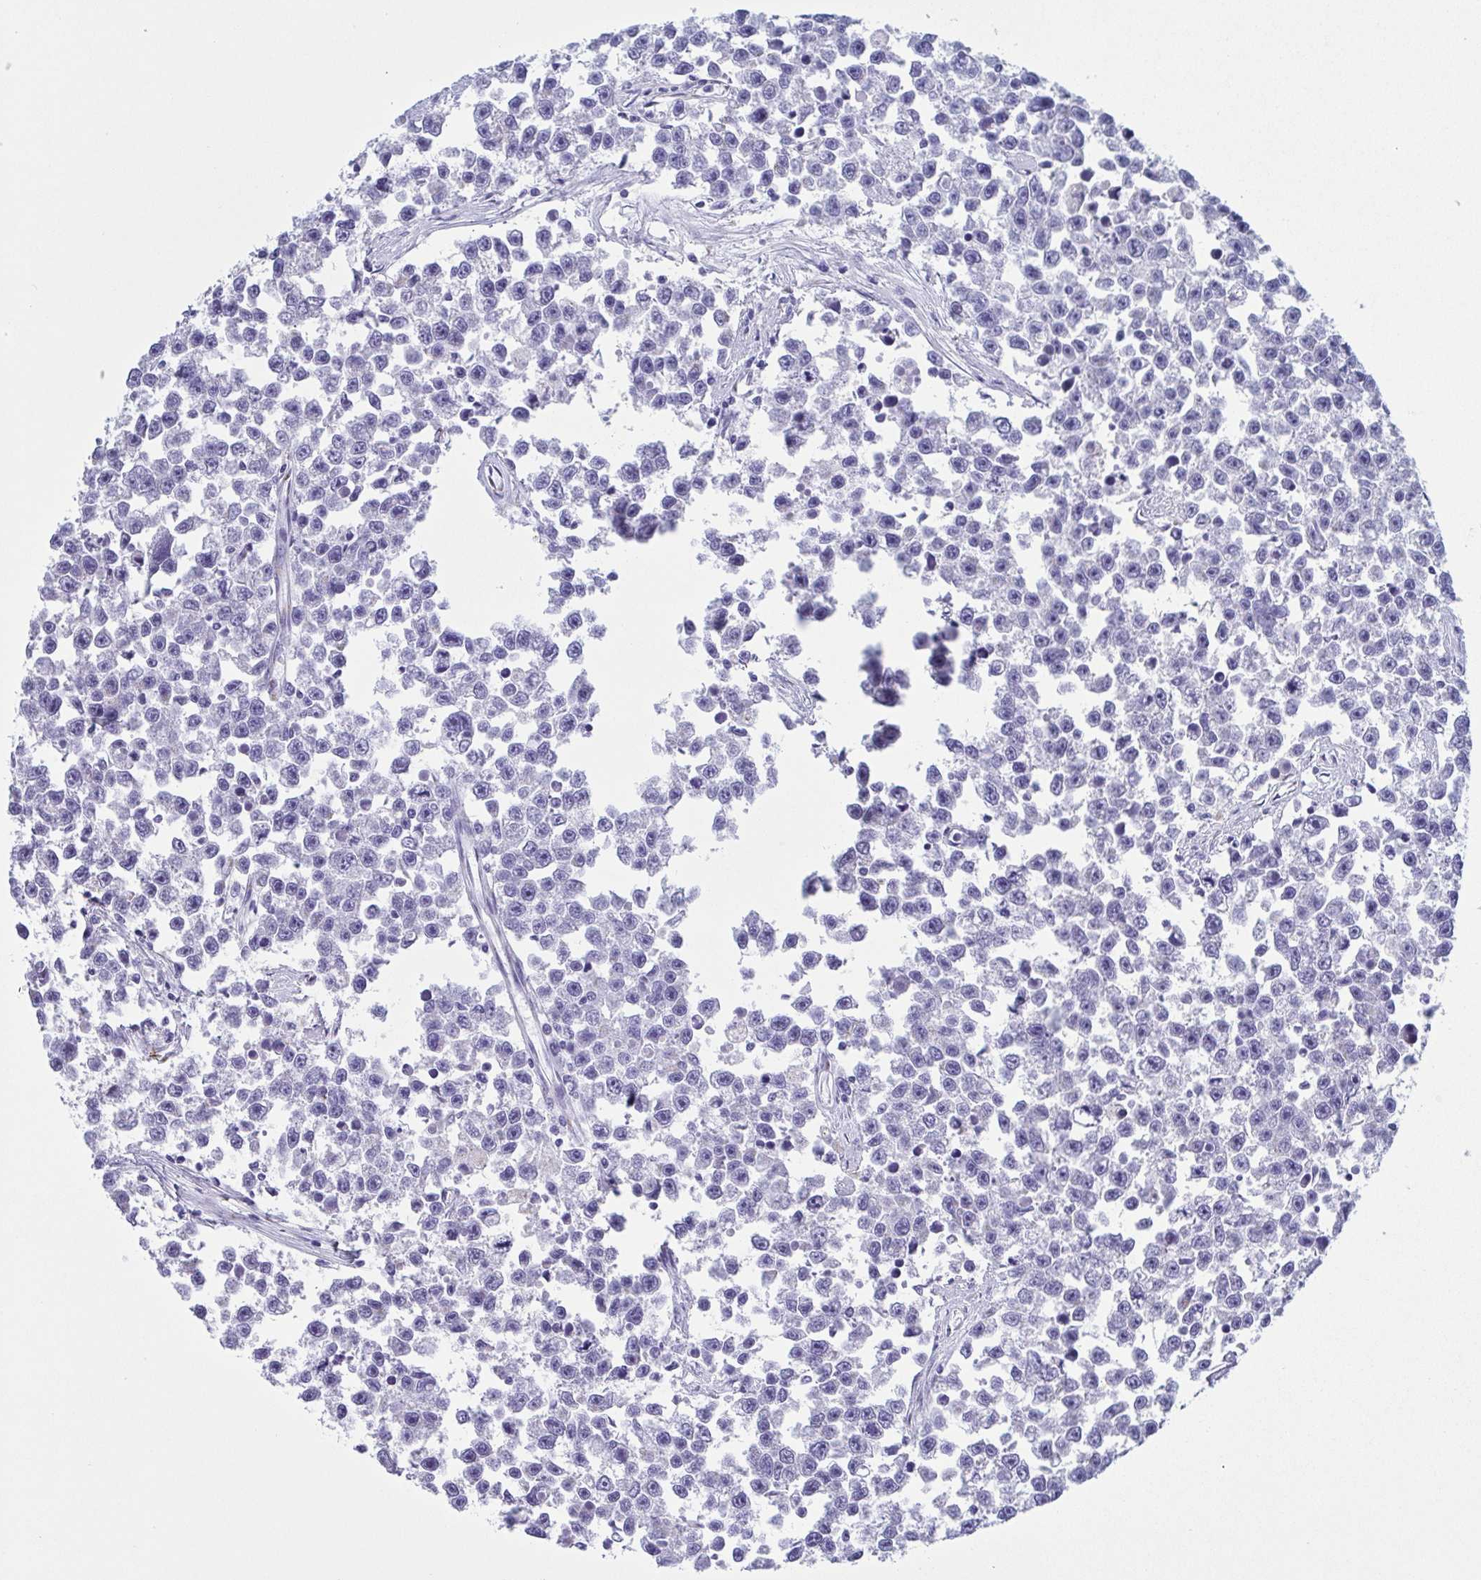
{"staining": {"intensity": "negative", "quantity": "none", "location": "none"}, "tissue": "testis cancer", "cell_type": "Tumor cells", "image_type": "cancer", "snomed": [{"axis": "morphology", "description": "Seminoma, NOS"}, {"axis": "topography", "description": "Testis"}], "caption": "DAB (3,3'-diaminobenzidine) immunohistochemical staining of testis cancer (seminoma) shows no significant staining in tumor cells. (IHC, brightfield microscopy, high magnification).", "gene": "SULT1B1", "patient": {"sex": "male", "age": 26}}